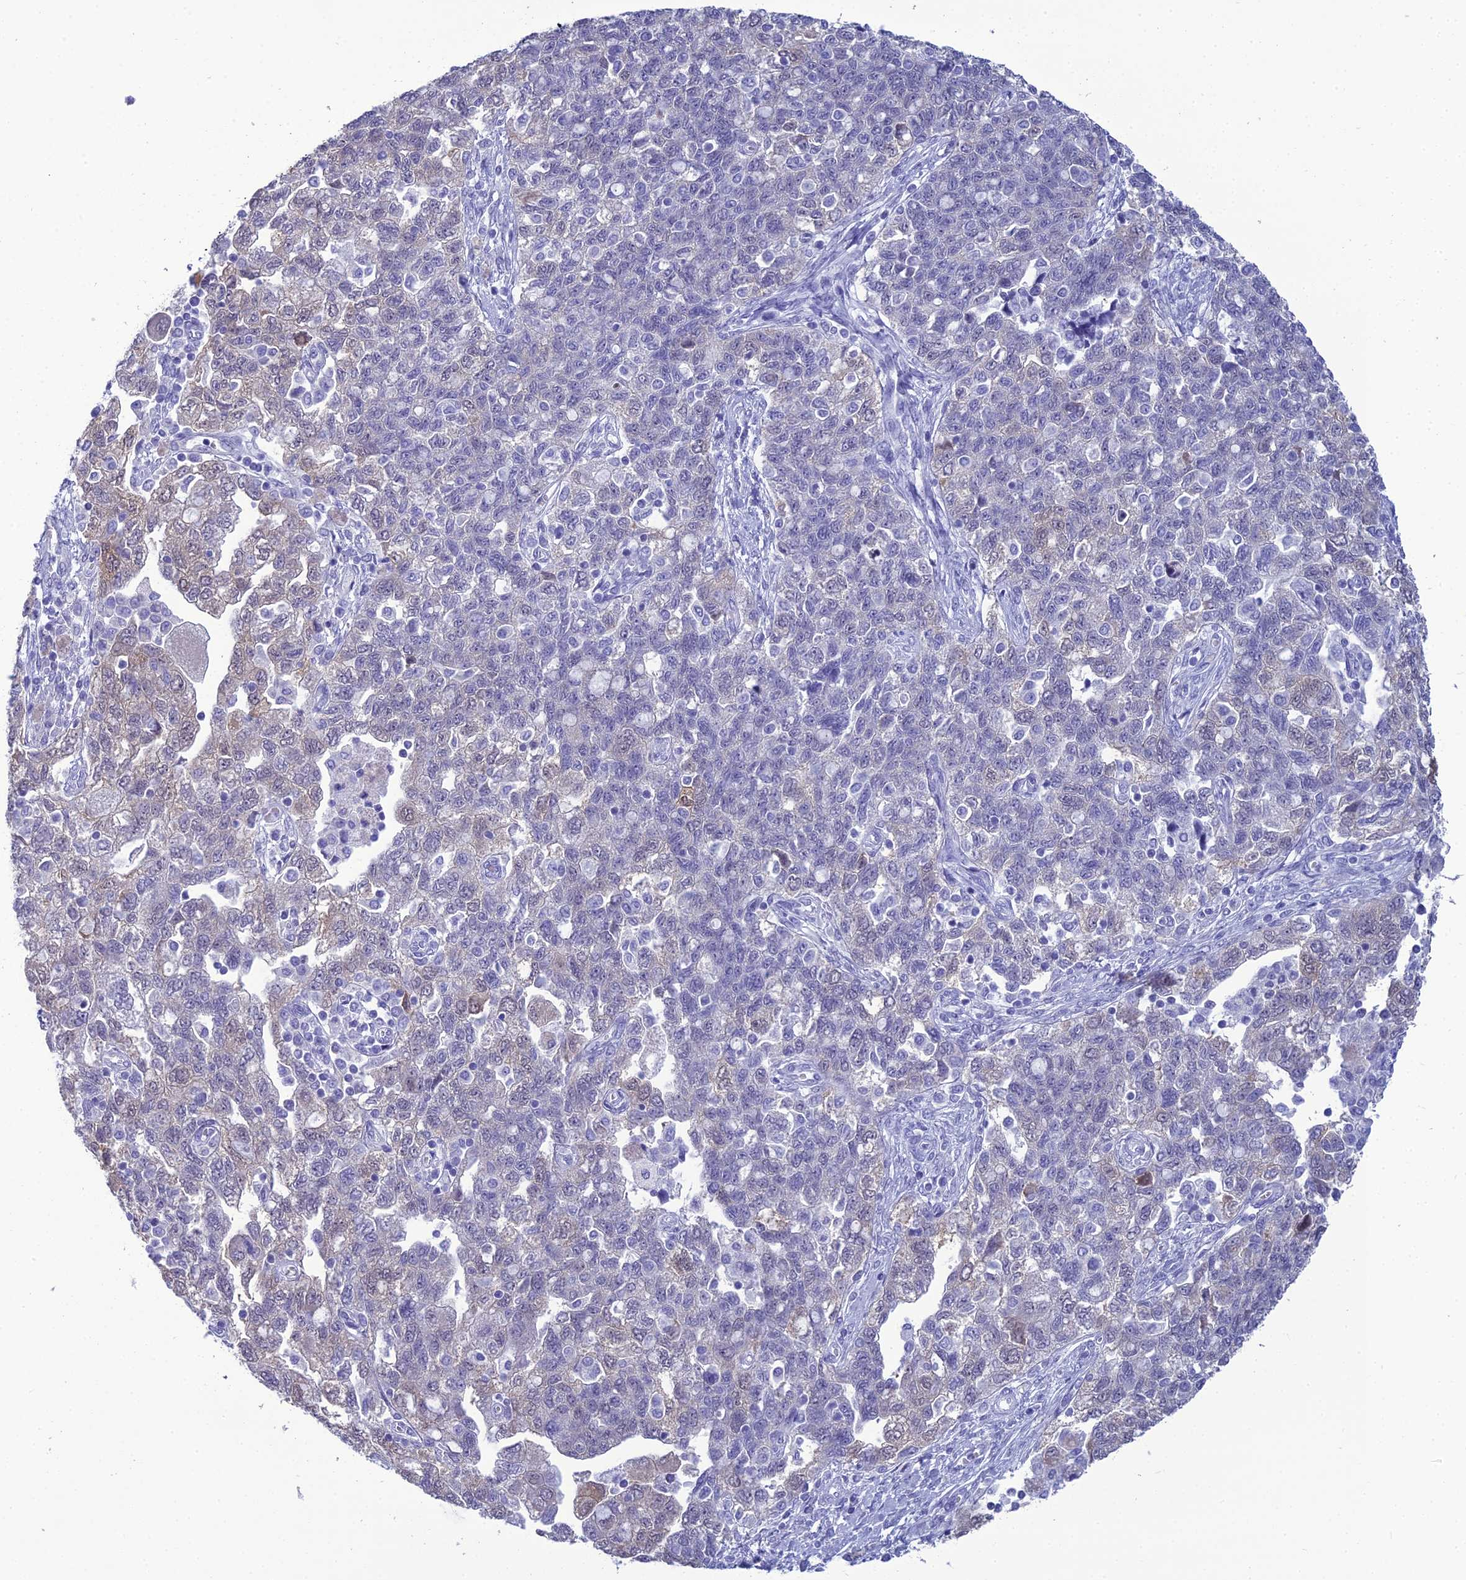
{"staining": {"intensity": "negative", "quantity": "none", "location": "none"}, "tissue": "ovarian cancer", "cell_type": "Tumor cells", "image_type": "cancer", "snomed": [{"axis": "morphology", "description": "Carcinoma, NOS"}, {"axis": "morphology", "description": "Cystadenocarcinoma, serous, NOS"}, {"axis": "topography", "description": "Ovary"}], "caption": "Human ovarian serous cystadenocarcinoma stained for a protein using IHC displays no positivity in tumor cells.", "gene": "GNPNAT1", "patient": {"sex": "female", "age": 69}}